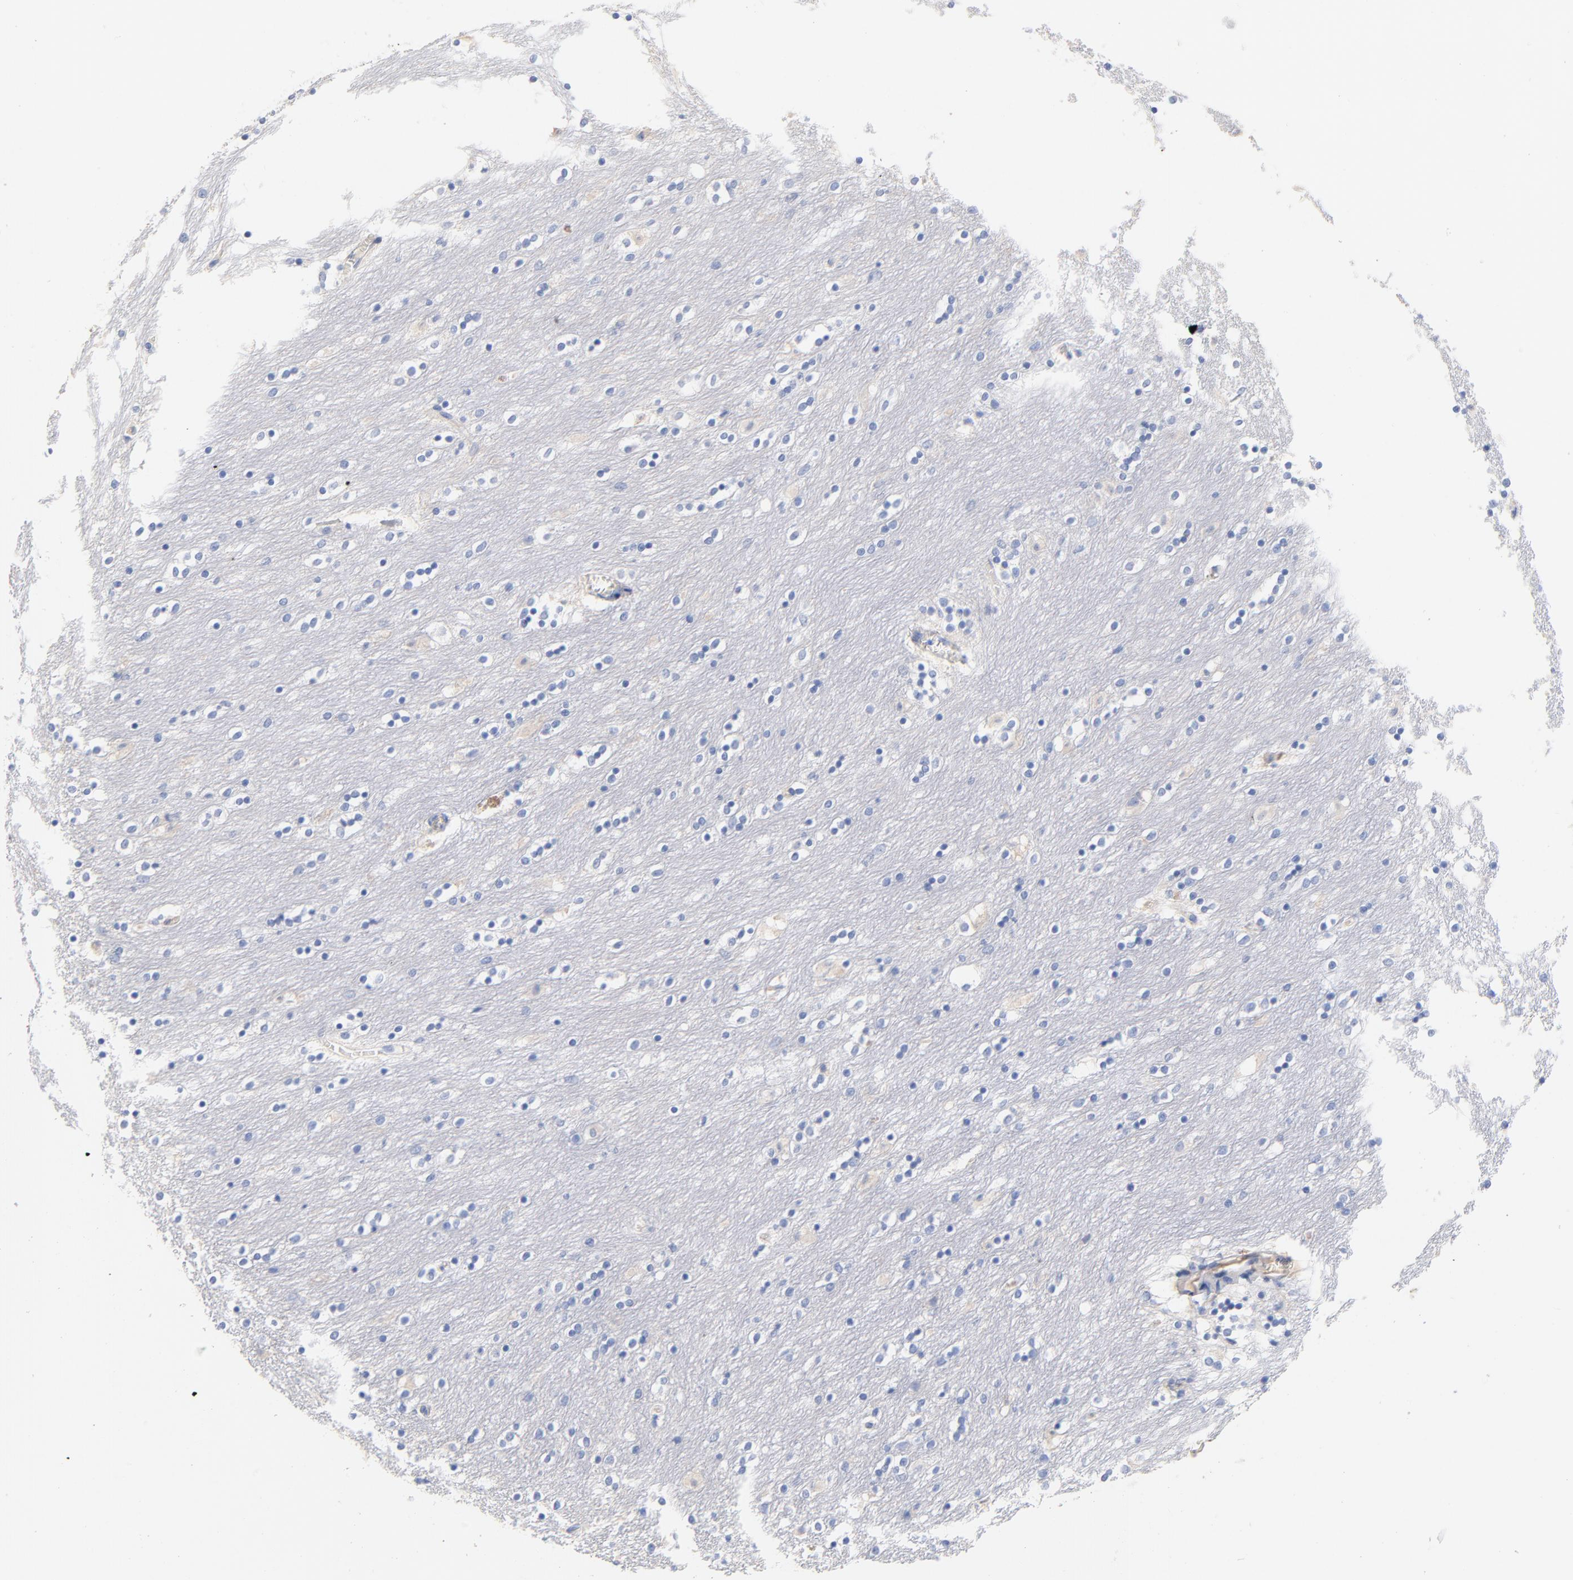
{"staining": {"intensity": "negative", "quantity": "none", "location": "none"}, "tissue": "caudate", "cell_type": "Glial cells", "image_type": "normal", "snomed": [{"axis": "morphology", "description": "Normal tissue, NOS"}, {"axis": "topography", "description": "Lateral ventricle wall"}], "caption": "High magnification brightfield microscopy of unremarkable caudate stained with DAB (brown) and counterstained with hematoxylin (blue): glial cells show no significant staining. The staining is performed using DAB (3,3'-diaminobenzidine) brown chromogen with nuclei counter-stained in using hematoxylin.", "gene": "CPS1", "patient": {"sex": "female", "age": 54}}